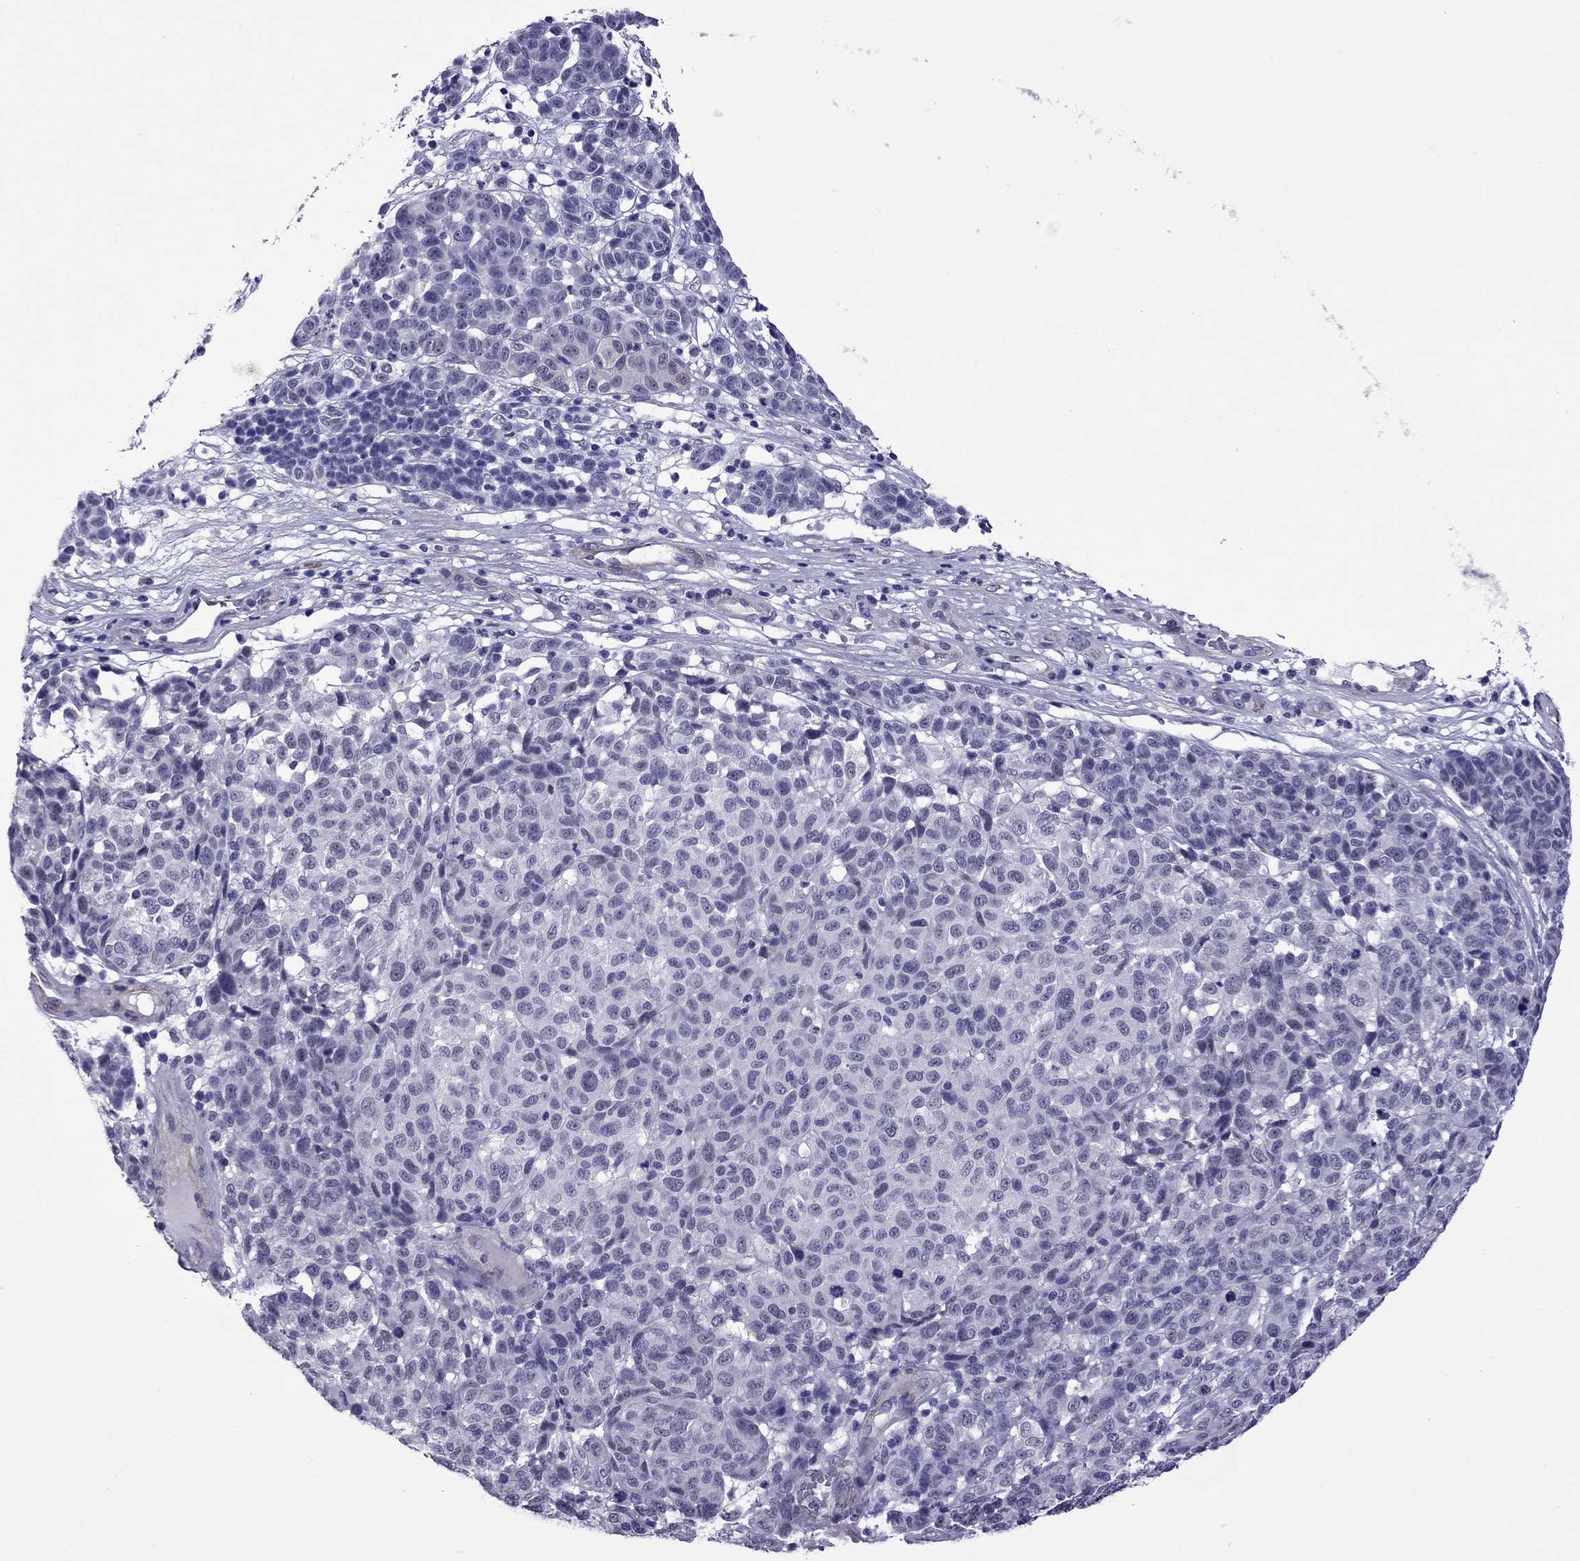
{"staining": {"intensity": "negative", "quantity": "none", "location": "none"}, "tissue": "melanoma", "cell_type": "Tumor cells", "image_type": "cancer", "snomed": [{"axis": "morphology", "description": "Malignant melanoma, NOS"}, {"axis": "topography", "description": "Skin"}], "caption": "Immunohistochemistry (IHC) micrograph of human melanoma stained for a protein (brown), which reveals no staining in tumor cells.", "gene": "CHRNA5", "patient": {"sex": "male", "age": 59}}